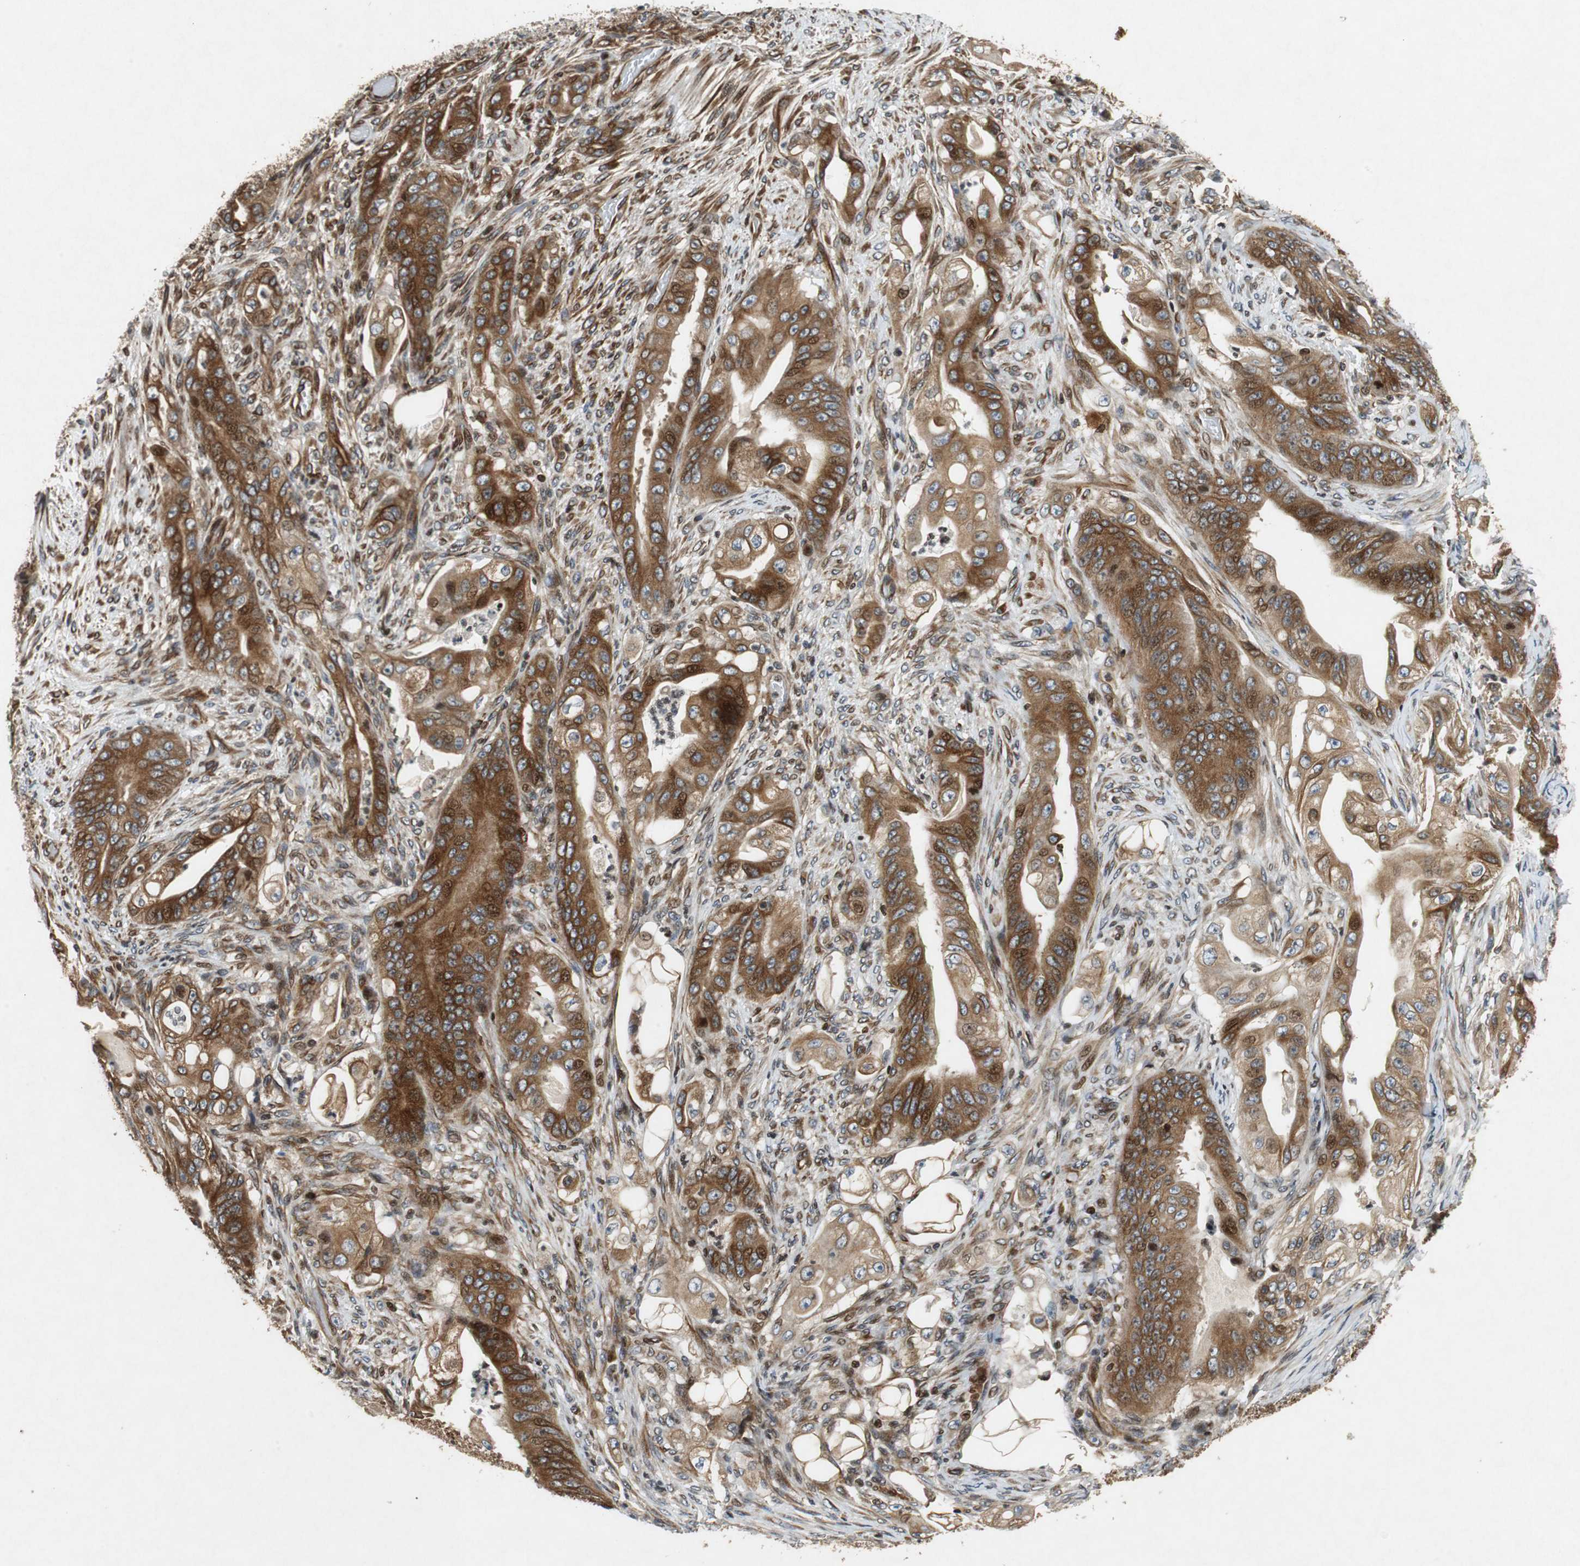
{"staining": {"intensity": "moderate", "quantity": ">75%", "location": "cytoplasmic/membranous"}, "tissue": "stomach cancer", "cell_type": "Tumor cells", "image_type": "cancer", "snomed": [{"axis": "morphology", "description": "Adenocarcinoma, NOS"}, {"axis": "topography", "description": "Stomach"}], "caption": "Immunohistochemical staining of stomach cancer (adenocarcinoma) exhibits moderate cytoplasmic/membranous protein expression in approximately >75% of tumor cells. The staining was performed using DAB (3,3'-diaminobenzidine), with brown indicating positive protein expression. Nuclei are stained blue with hematoxylin.", "gene": "TUBA4A", "patient": {"sex": "female", "age": 73}}